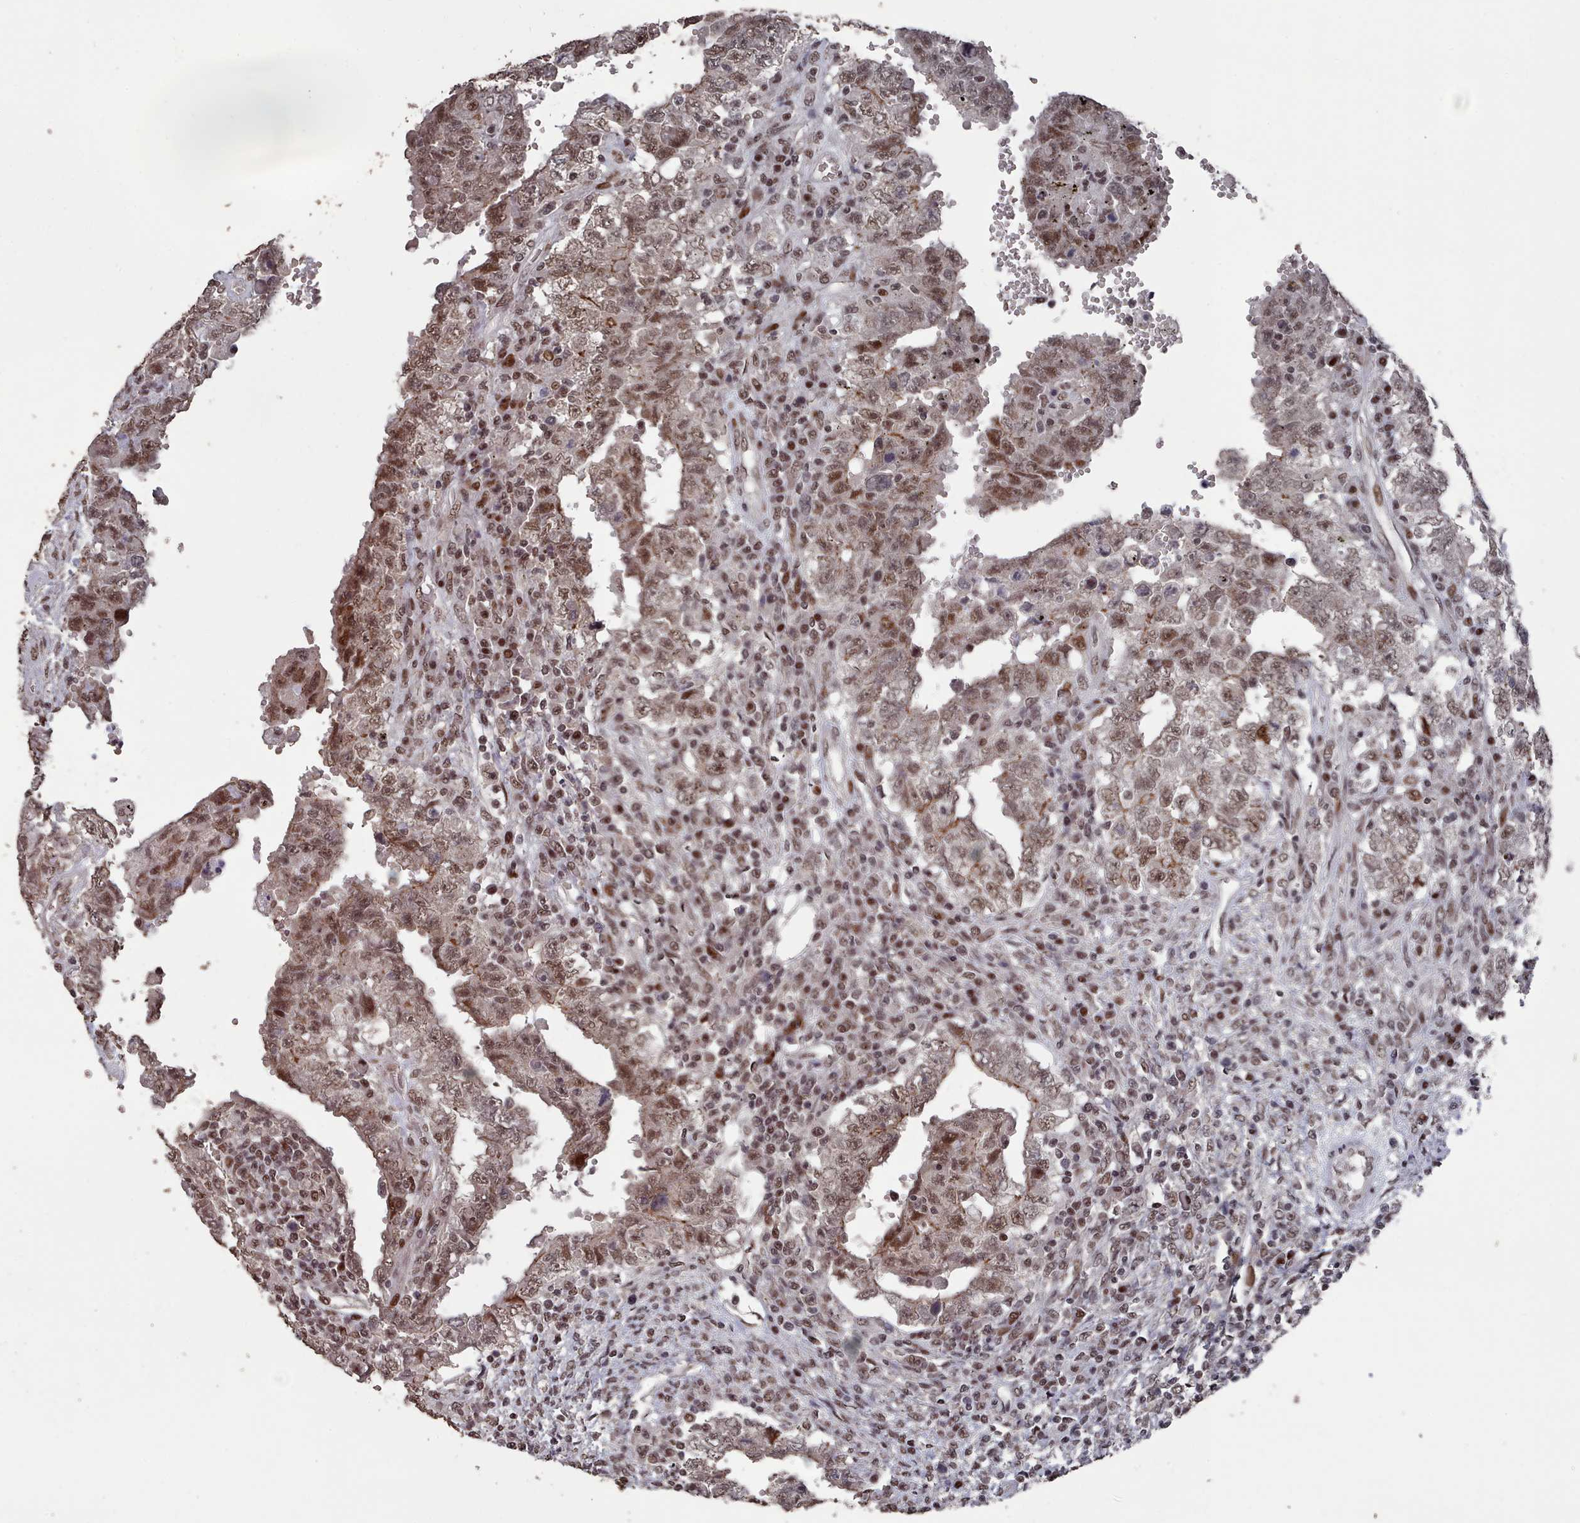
{"staining": {"intensity": "moderate", "quantity": ">75%", "location": "cytoplasmic/membranous,nuclear"}, "tissue": "testis cancer", "cell_type": "Tumor cells", "image_type": "cancer", "snomed": [{"axis": "morphology", "description": "Carcinoma, Embryonal, NOS"}, {"axis": "topography", "description": "Testis"}], "caption": "Immunohistochemical staining of human testis cancer reveals medium levels of moderate cytoplasmic/membranous and nuclear protein expression in about >75% of tumor cells. The staining was performed using DAB (3,3'-diaminobenzidine) to visualize the protein expression in brown, while the nuclei were stained in blue with hematoxylin (Magnification: 20x).", "gene": "PNRC2", "patient": {"sex": "male", "age": 26}}